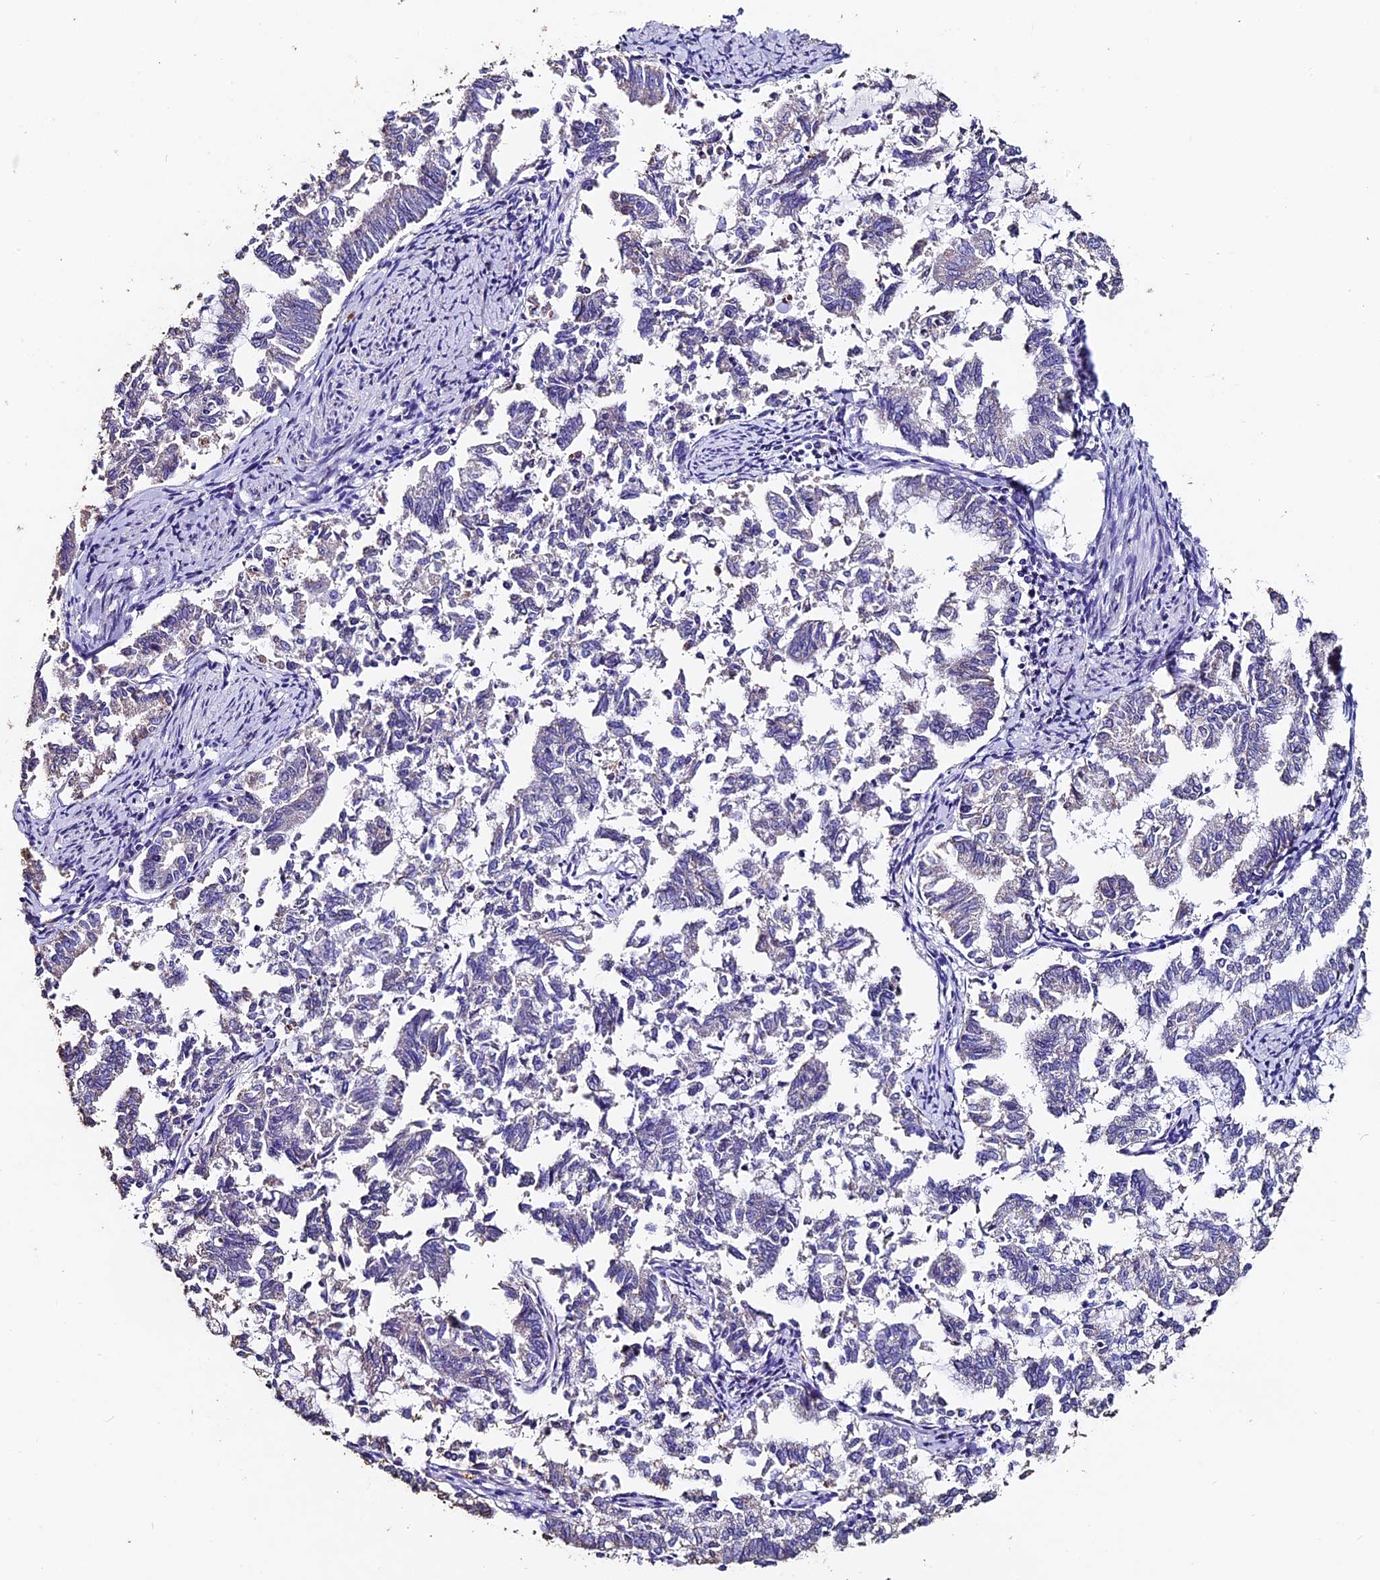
{"staining": {"intensity": "negative", "quantity": "none", "location": "none"}, "tissue": "endometrial cancer", "cell_type": "Tumor cells", "image_type": "cancer", "snomed": [{"axis": "morphology", "description": "Adenocarcinoma, NOS"}, {"axis": "topography", "description": "Endometrium"}], "caption": "High power microscopy histopathology image of an immunohistochemistry (IHC) histopathology image of endometrial cancer (adenocarcinoma), revealing no significant staining in tumor cells. The staining was performed using DAB (3,3'-diaminobenzidine) to visualize the protein expression in brown, while the nuclei were stained in blue with hematoxylin (Magnification: 20x).", "gene": "FBXW9", "patient": {"sex": "female", "age": 79}}